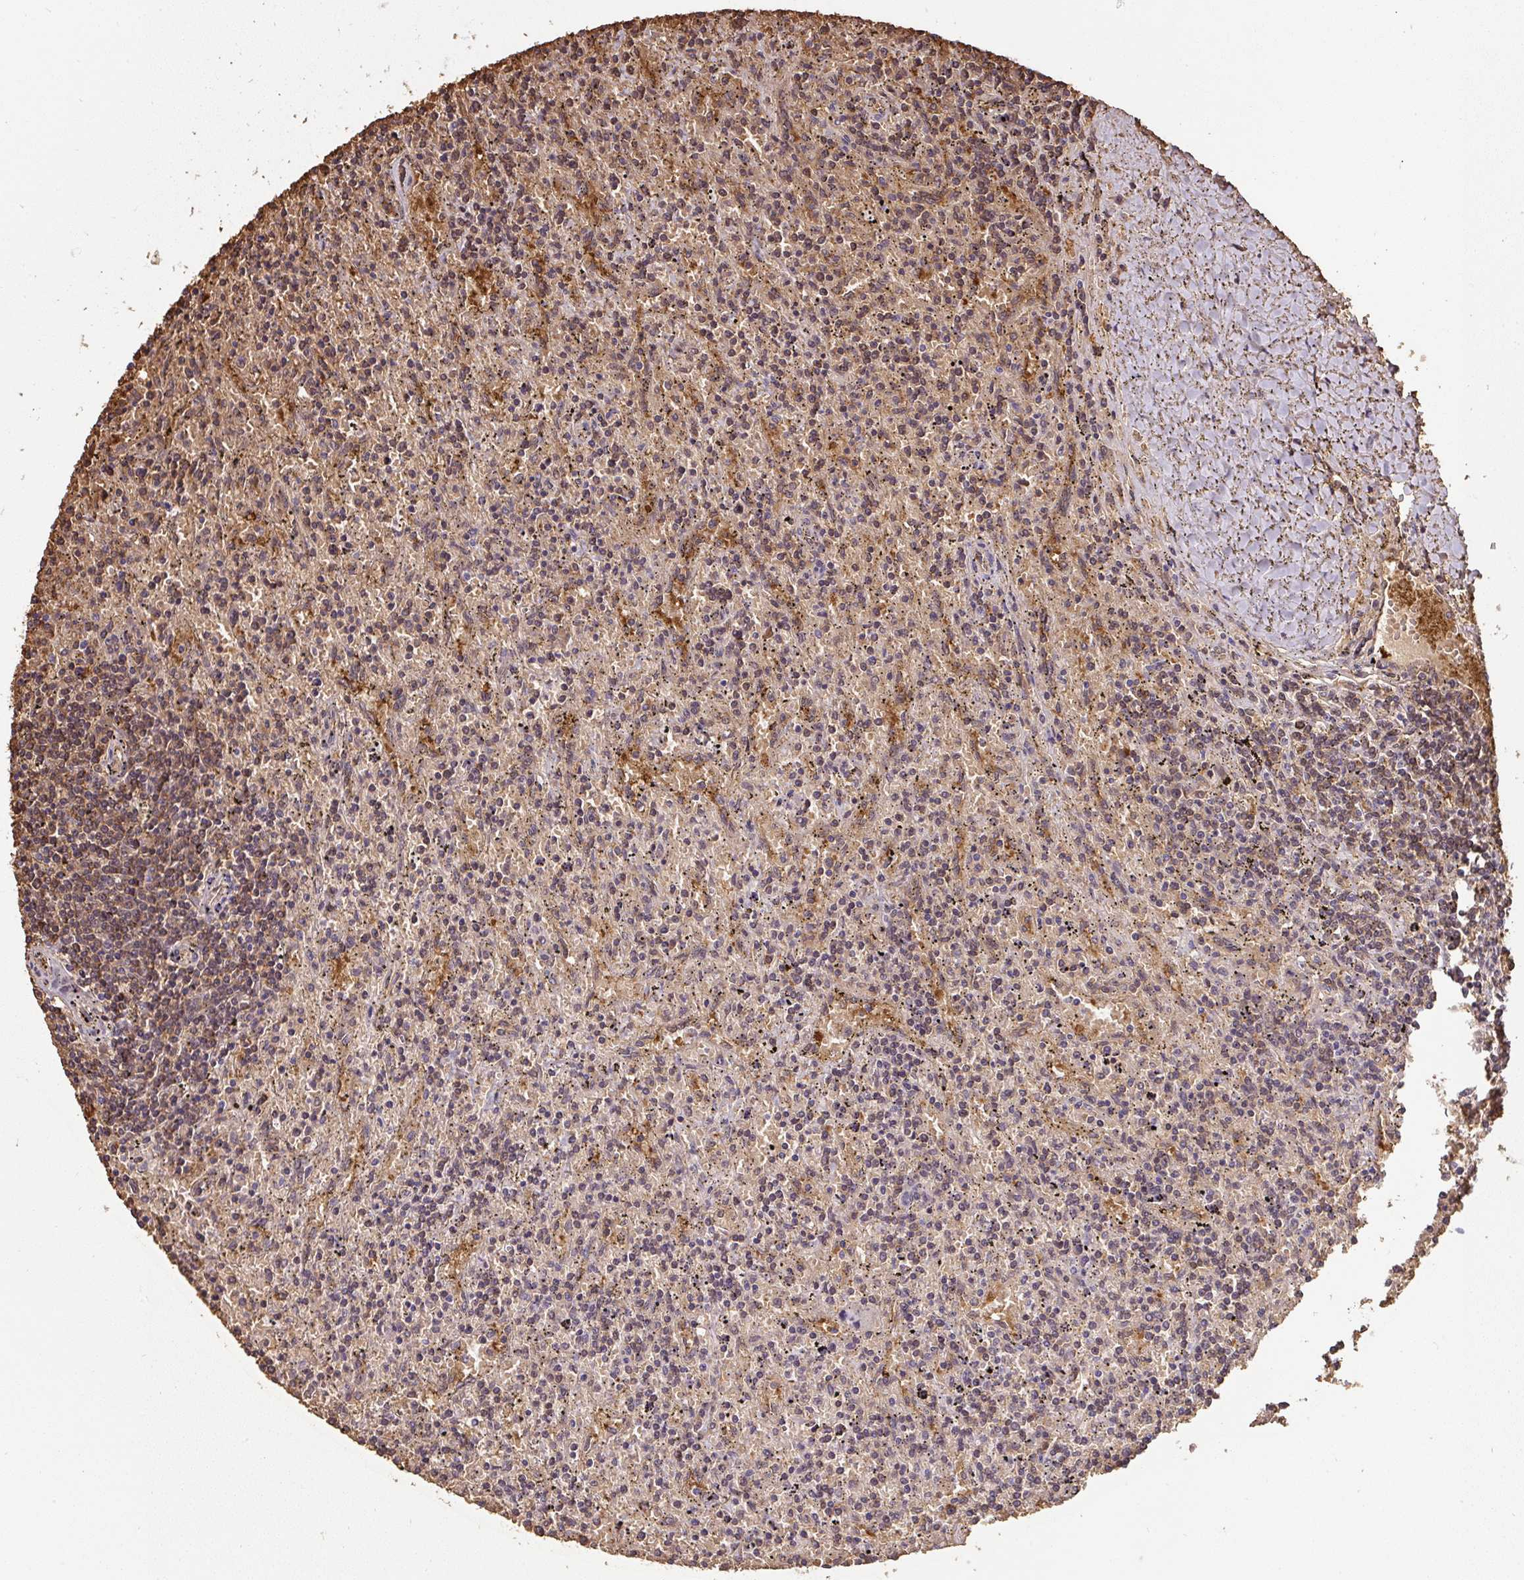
{"staining": {"intensity": "weak", "quantity": "<25%", "location": "cytoplasmic/membranous"}, "tissue": "lymphoma", "cell_type": "Tumor cells", "image_type": "cancer", "snomed": [{"axis": "morphology", "description": "Malignant lymphoma, non-Hodgkin's type, Low grade"}, {"axis": "topography", "description": "Spleen"}], "caption": "IHC image of neoplastic tissue: human lymphoma stained with DAB (3,3'-diaminobenzidine) reveals no significant protein staining in tumor cells.", "gene": "ST13", "patient": {"sex": "male", "age": 76}}